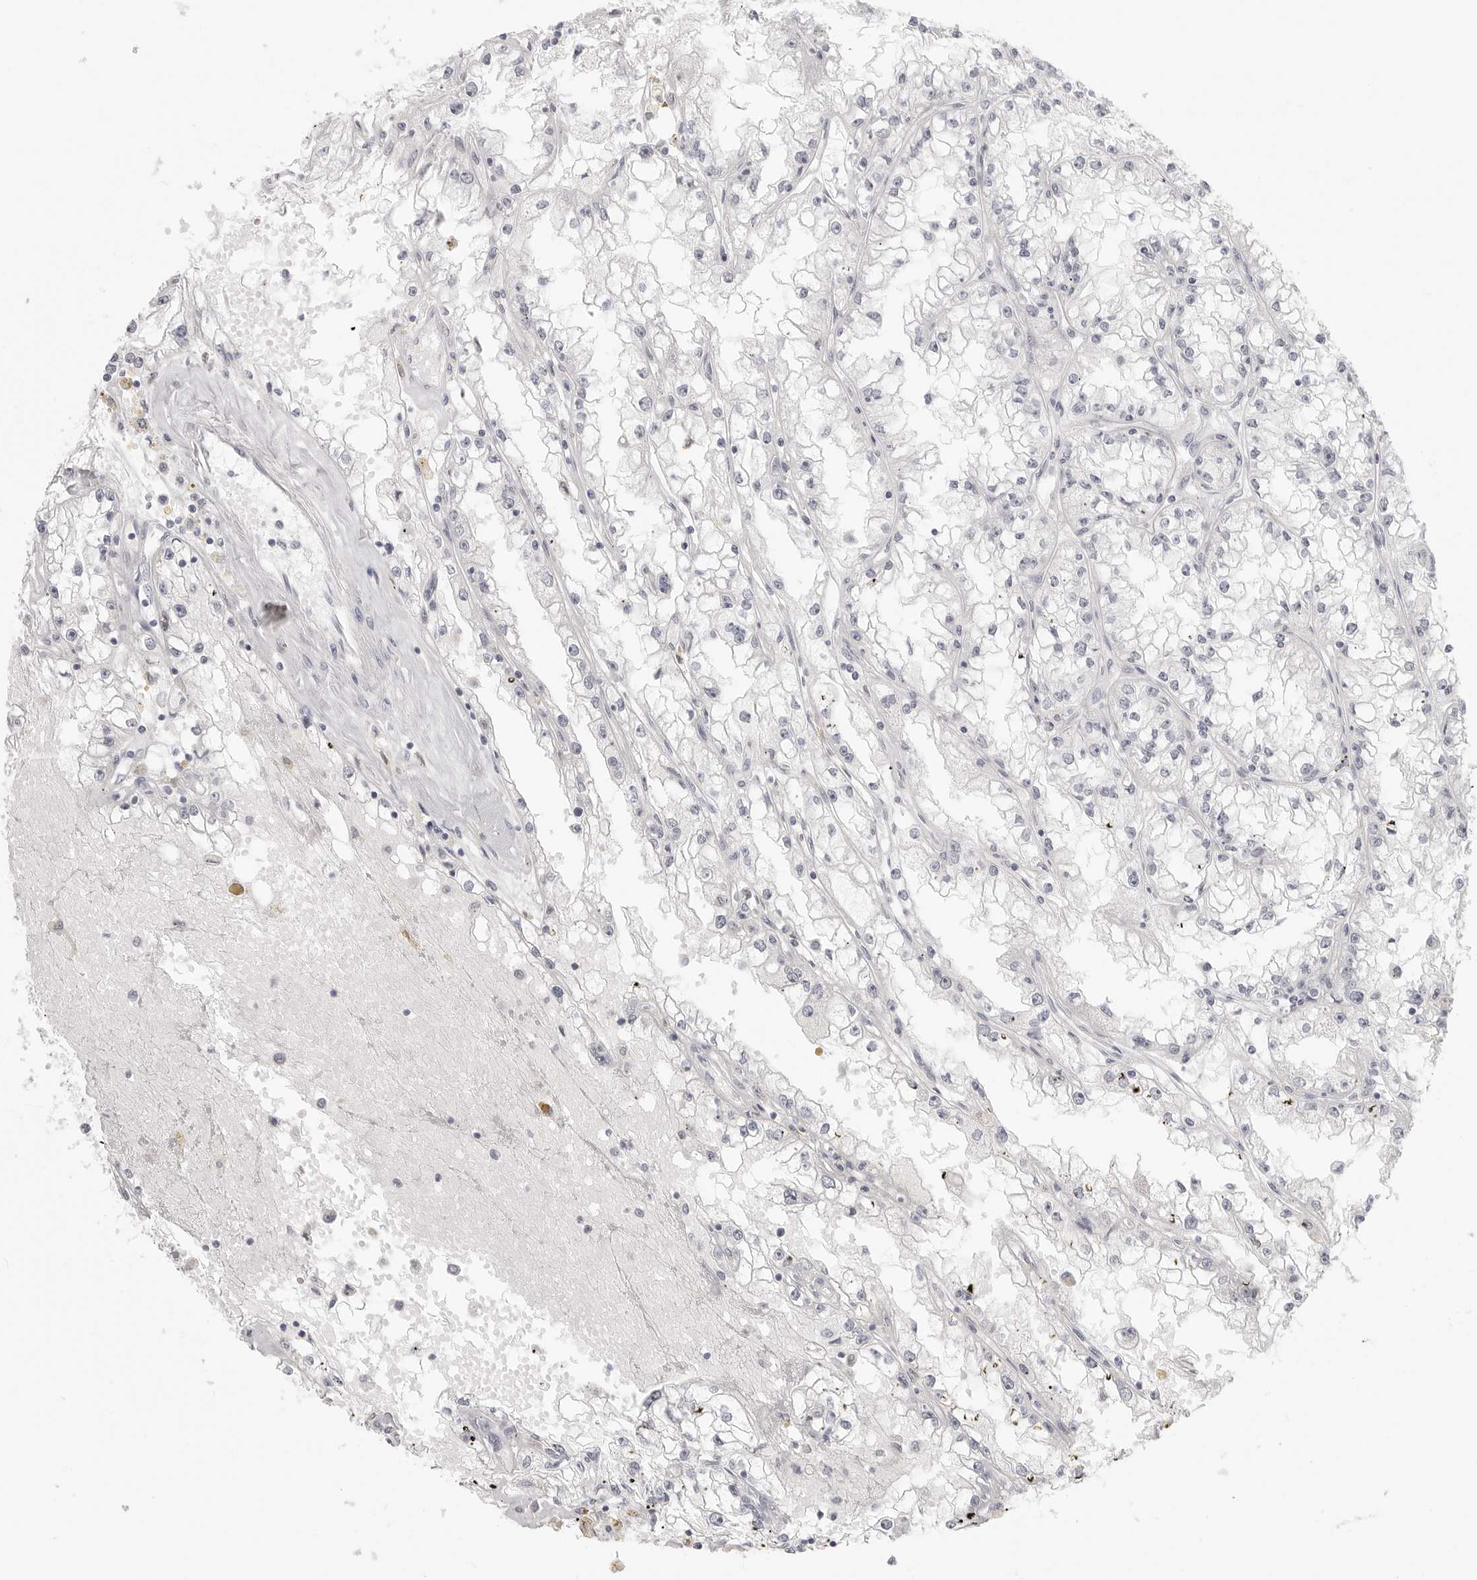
{"staining": {"intensity": "negative", "quantity": "none", "location": "none"}, "tissue": "renal cancer", "cell_type": "Tumor cells", "image_type": "cancer", "snomed": [{"axis": "morphology", "description": "Adenocarcinoma, NOS"}, {"axis": "topography", "description": "Kidney"}], "caption": "Protein analysis of adenocarcinoma (renal) exhibits no significant staining in tumor cells. (IHC, brightfield microscopy, high magnification).", "gene": "KLK11", "patient": {"sex": "male", "age": 56}}